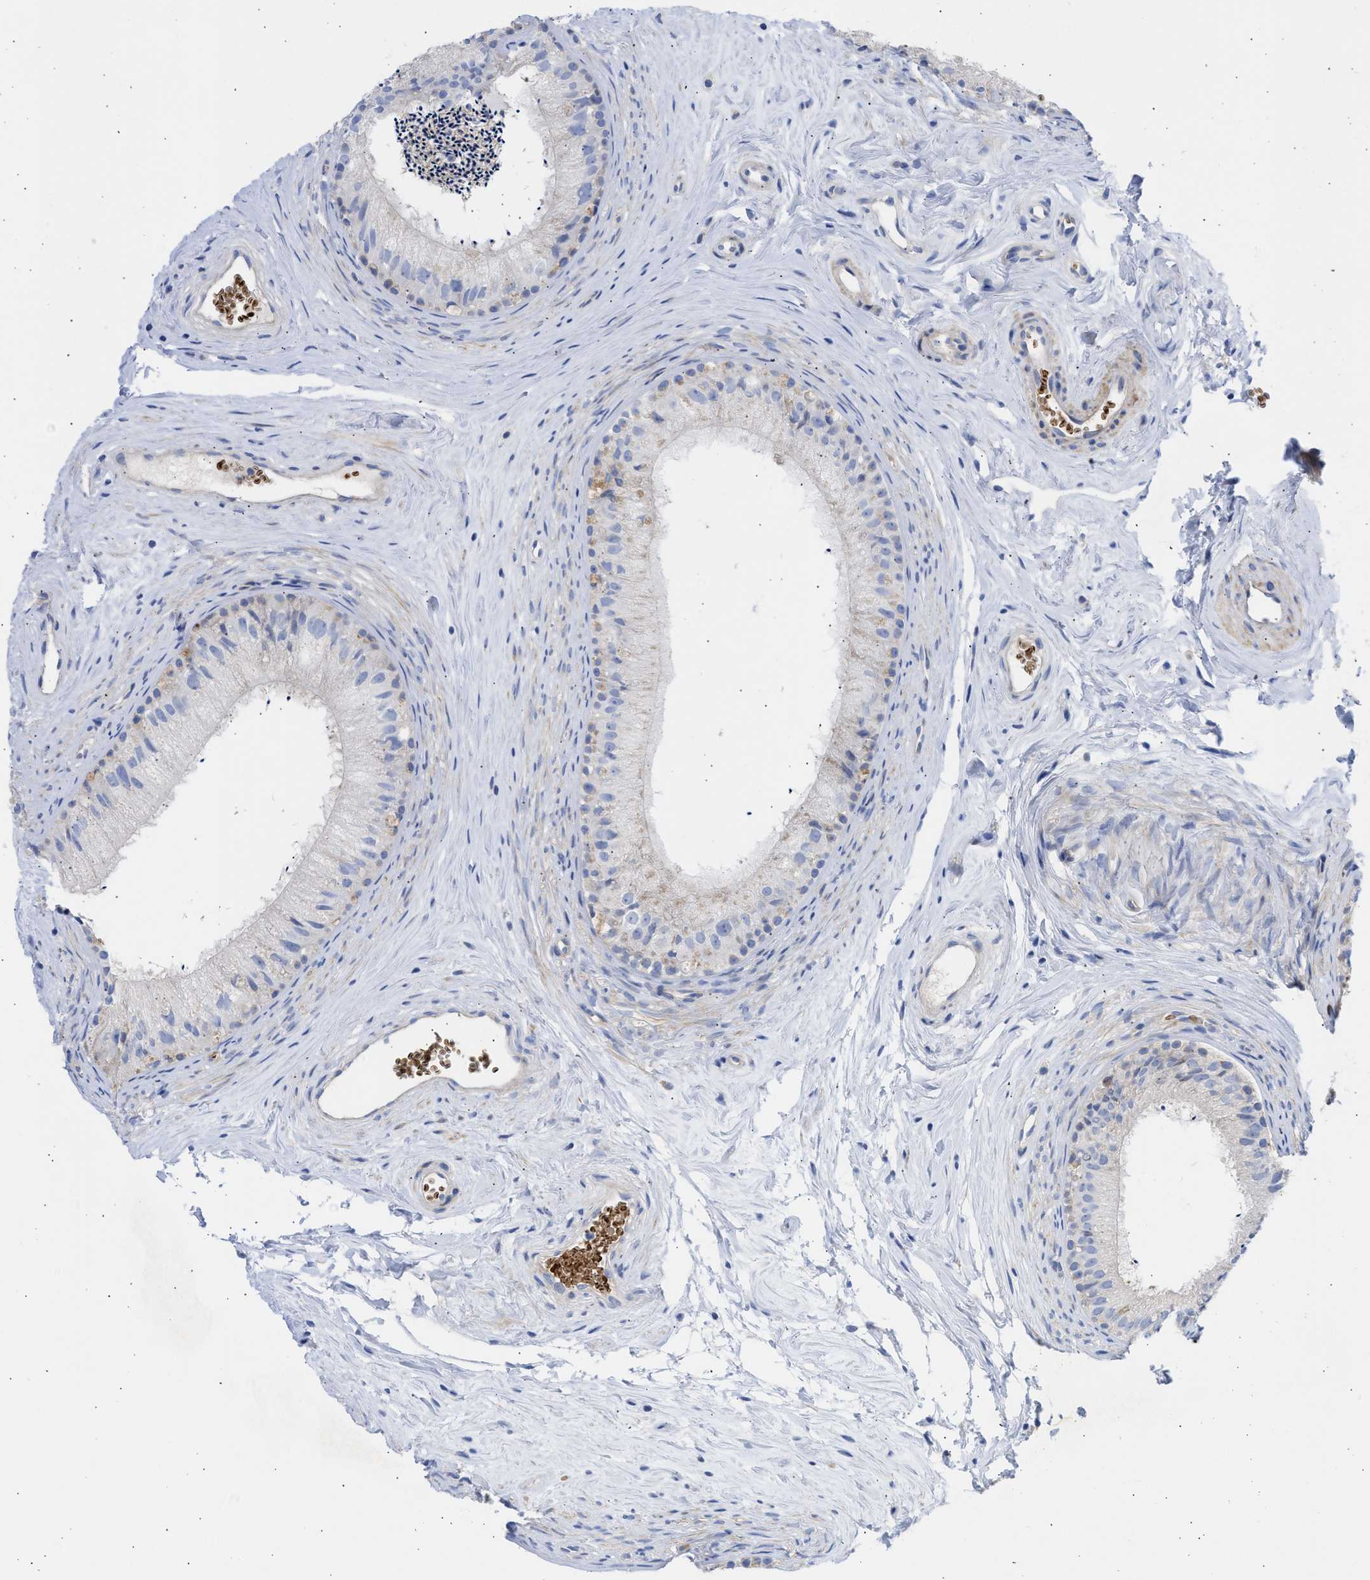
{"staining": {"intensity": "weak", "quantity": "<25%", "location": "cytoplasmic/membranous"}, "tissue": "epididymis", "cell_type": "Glandular cells", "image_type": "normal", "snomed": [{"axis": "morphology", "description": "Normal tissue, NOS"}, {"axis": "topography", "description": "Epididymis"}], "caption": "Unremarkable epididymis was stained to show a protein in brown. There is no significant staining in glandular cells. (Immunohistochemistry, brightfield microscopy, high magnification).", "gene": "BTG3", "patient": {"sex": "male", "age": 56}}